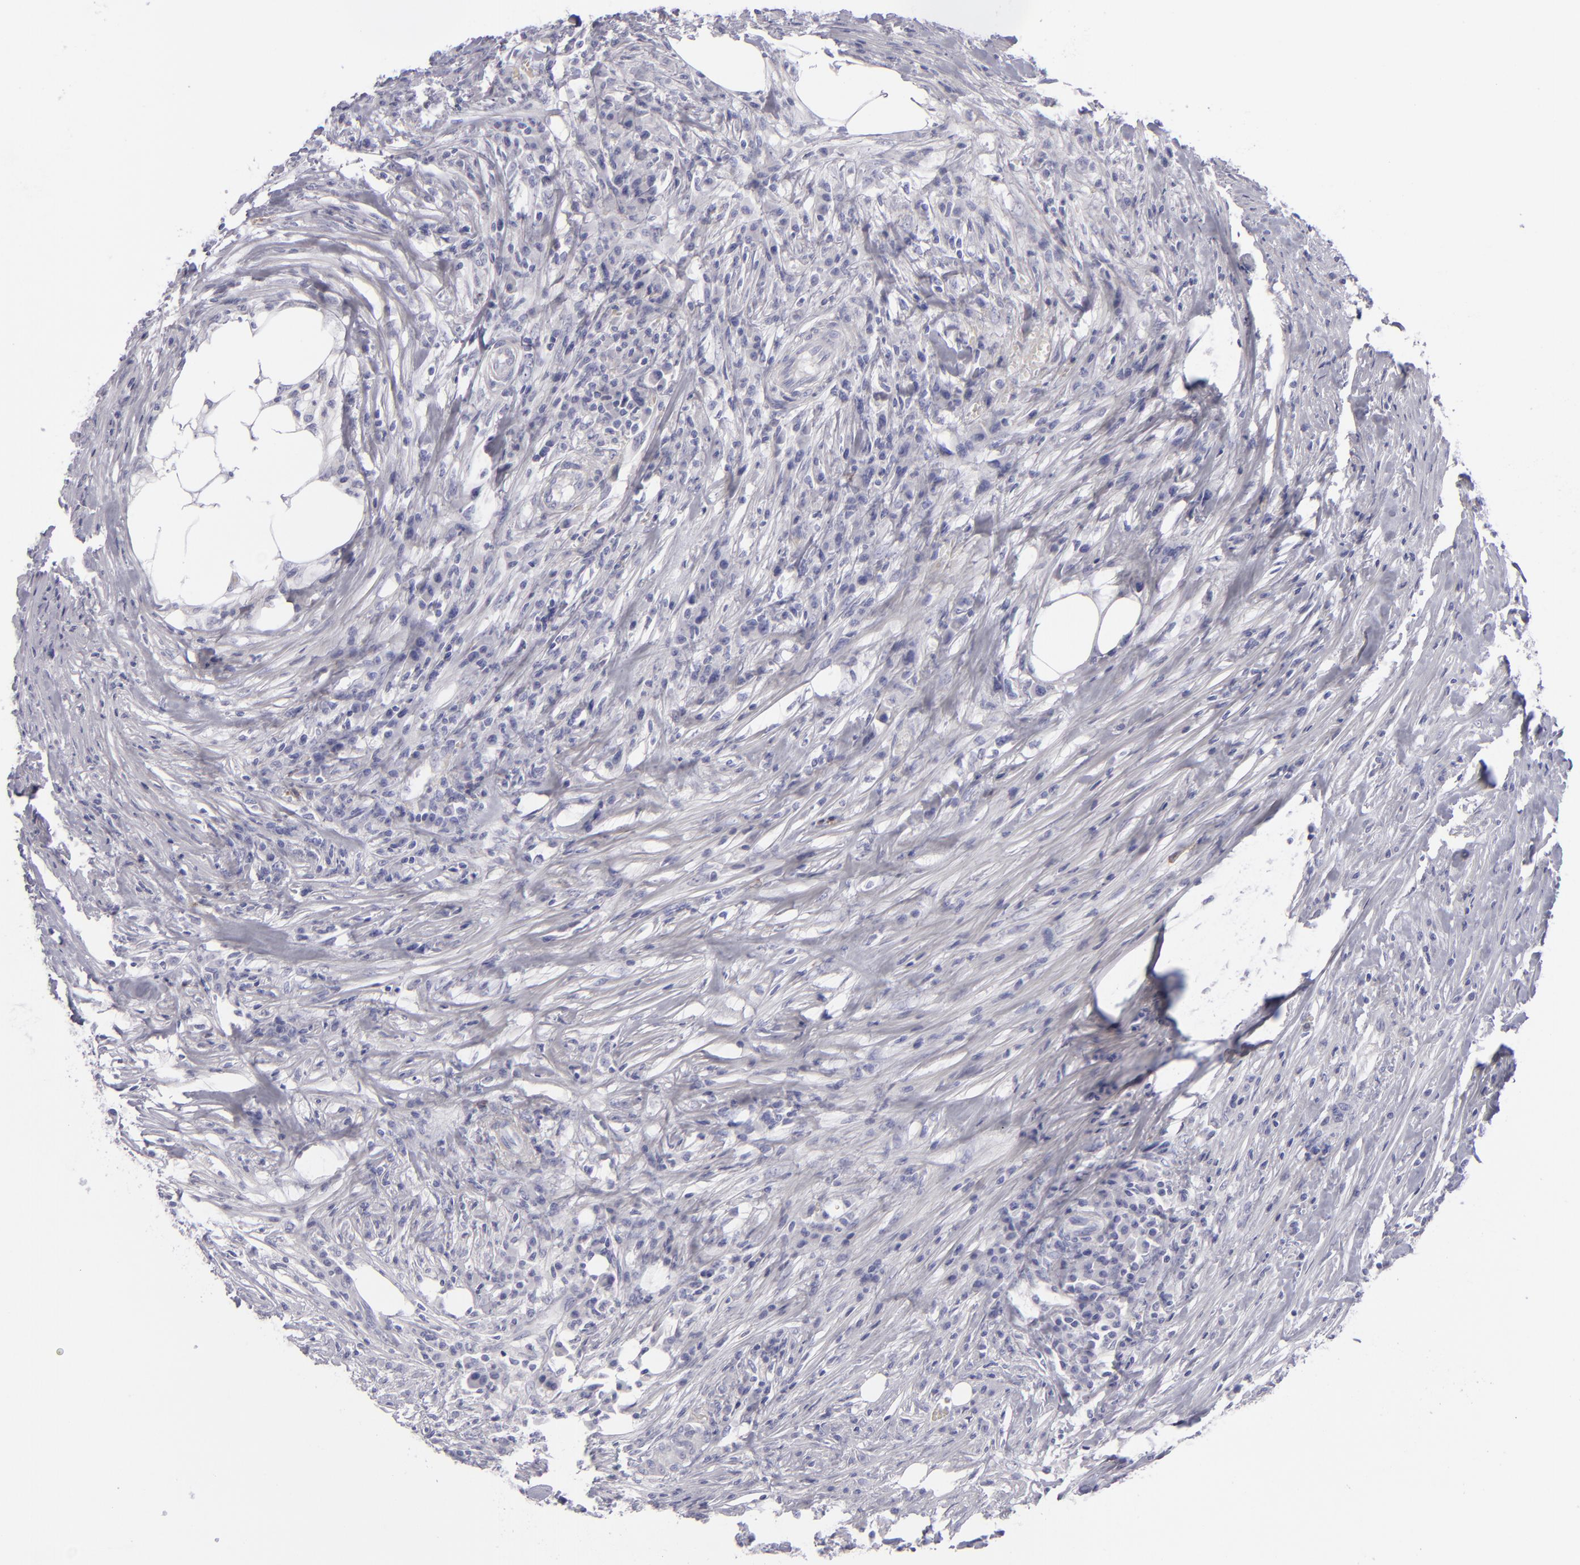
{"staining": {"intensity": "negative", "quantity": "none", "location": "none"}, "tissue": "colorectal cancer", "cell_type": "Tumor cells", "image_type": "cancer", "snomed": [{"axis": "morphology", "description": "Adenocarcinoma, NOS"}, {"axis": "topography", "description": "Colon"}], "caption": "A high-resolution photomicrograph shows immunohistochemistry (IHC) staining of colorectal adenocarcinoma, which shows no significant positivity in tumor cells. (DAB IHC visualized using brightfield microscopy, high magnification).", "gene": "CD22", "patient": {"sex": "male", "age": 71}}